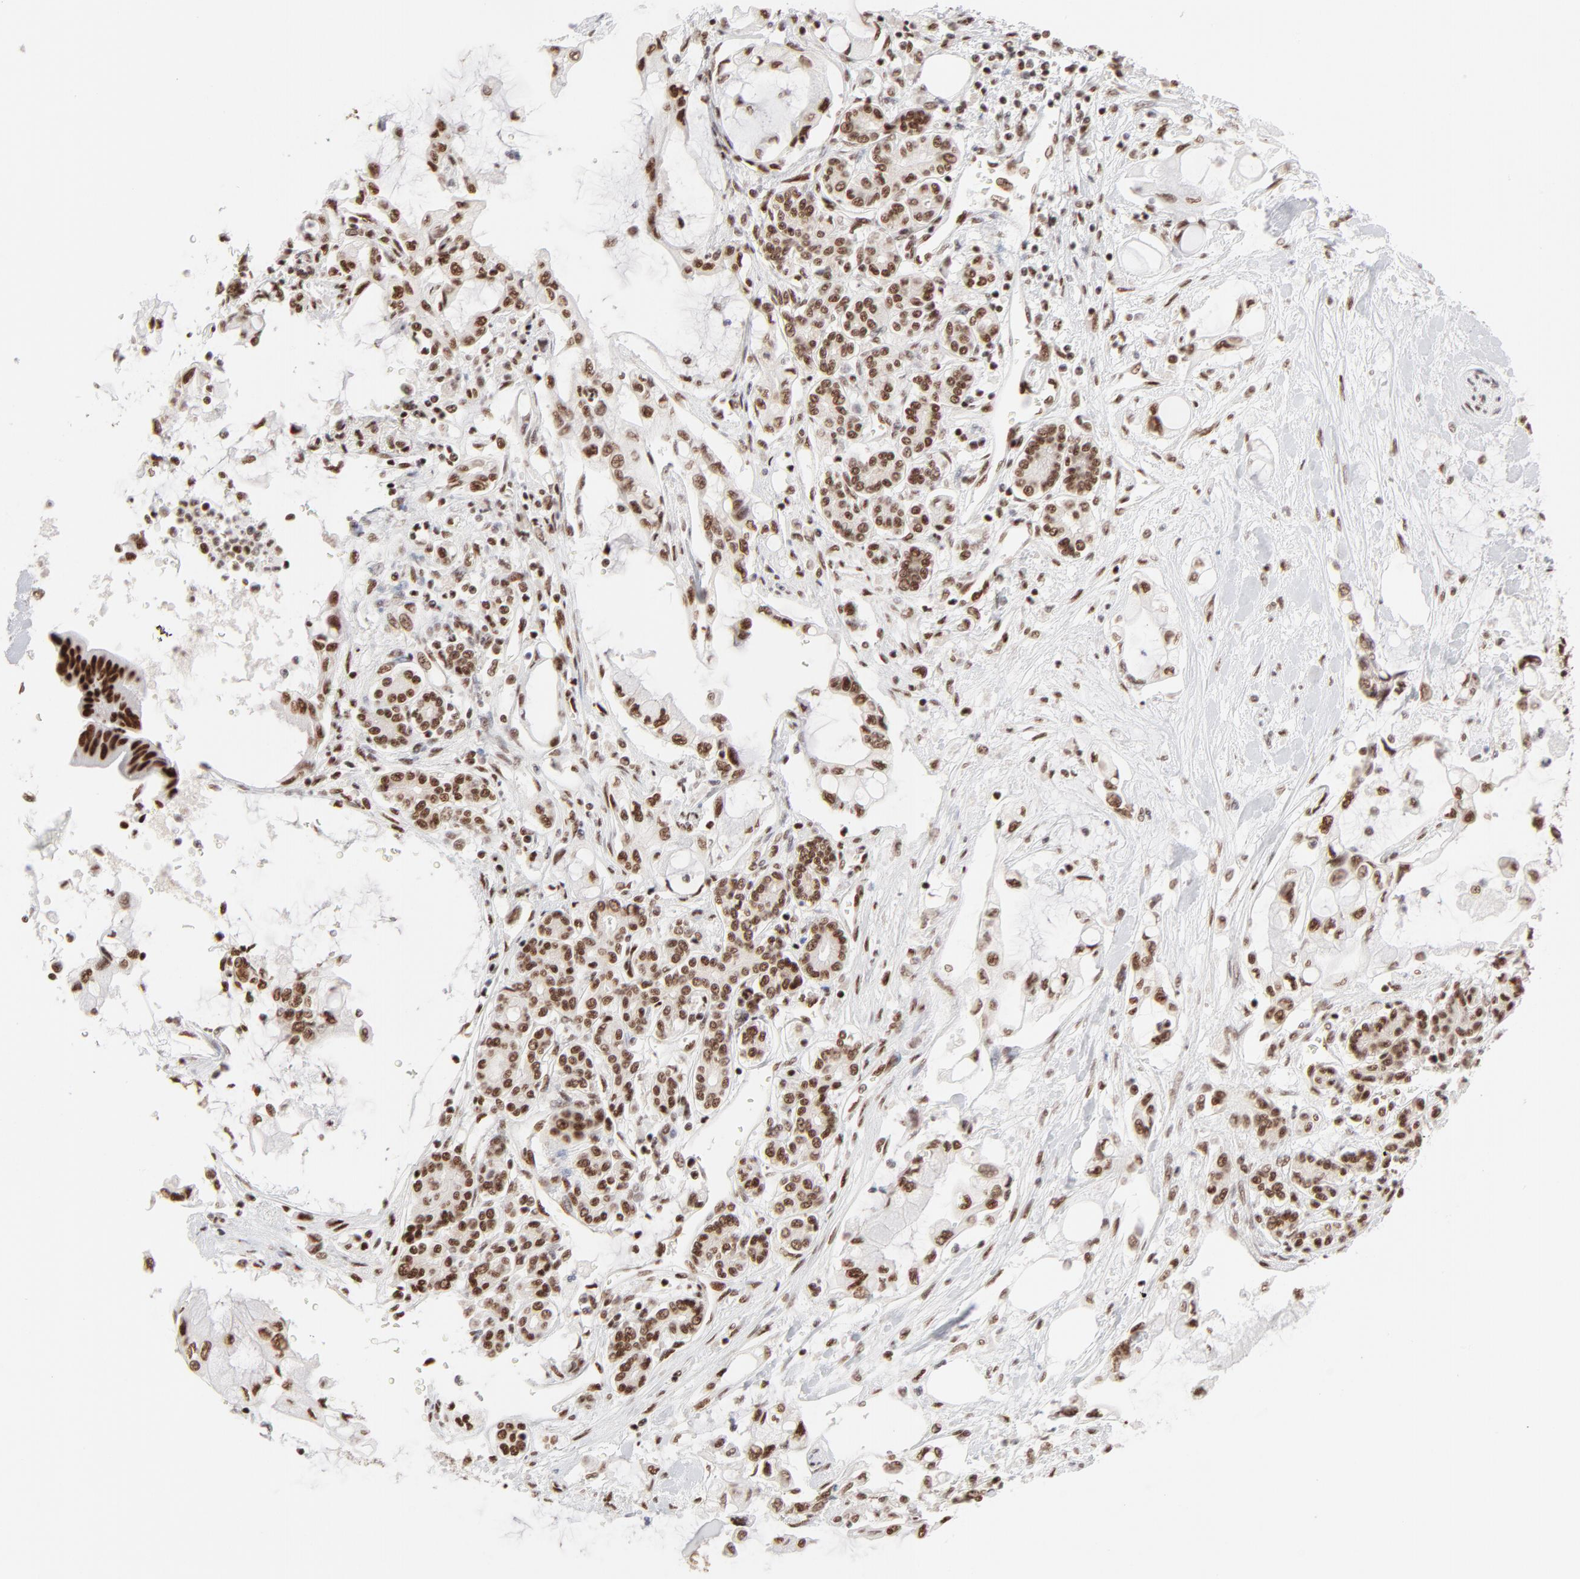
{"staining": {"intensity": "moderate", "quantity": ">75%", "location": "nuclear"}, "tissue": "pancreatic cancer", "cell_type": "Tumor cells", "image_type": "cancer", "snomed": [{"axis": "morphology", "description": "Adenocarcinoma, NOS"}, {"axis": "topography", "description": "Pancreas"}], "caption": "Pancreatic cancer (adenocarcinoma) stained for a protein (brown) displays moderate nuclear positive positivity in approximately >75% of tumor cells.", "gene": "TARDBP", "patient": {"sex": "female", "age": 70}}